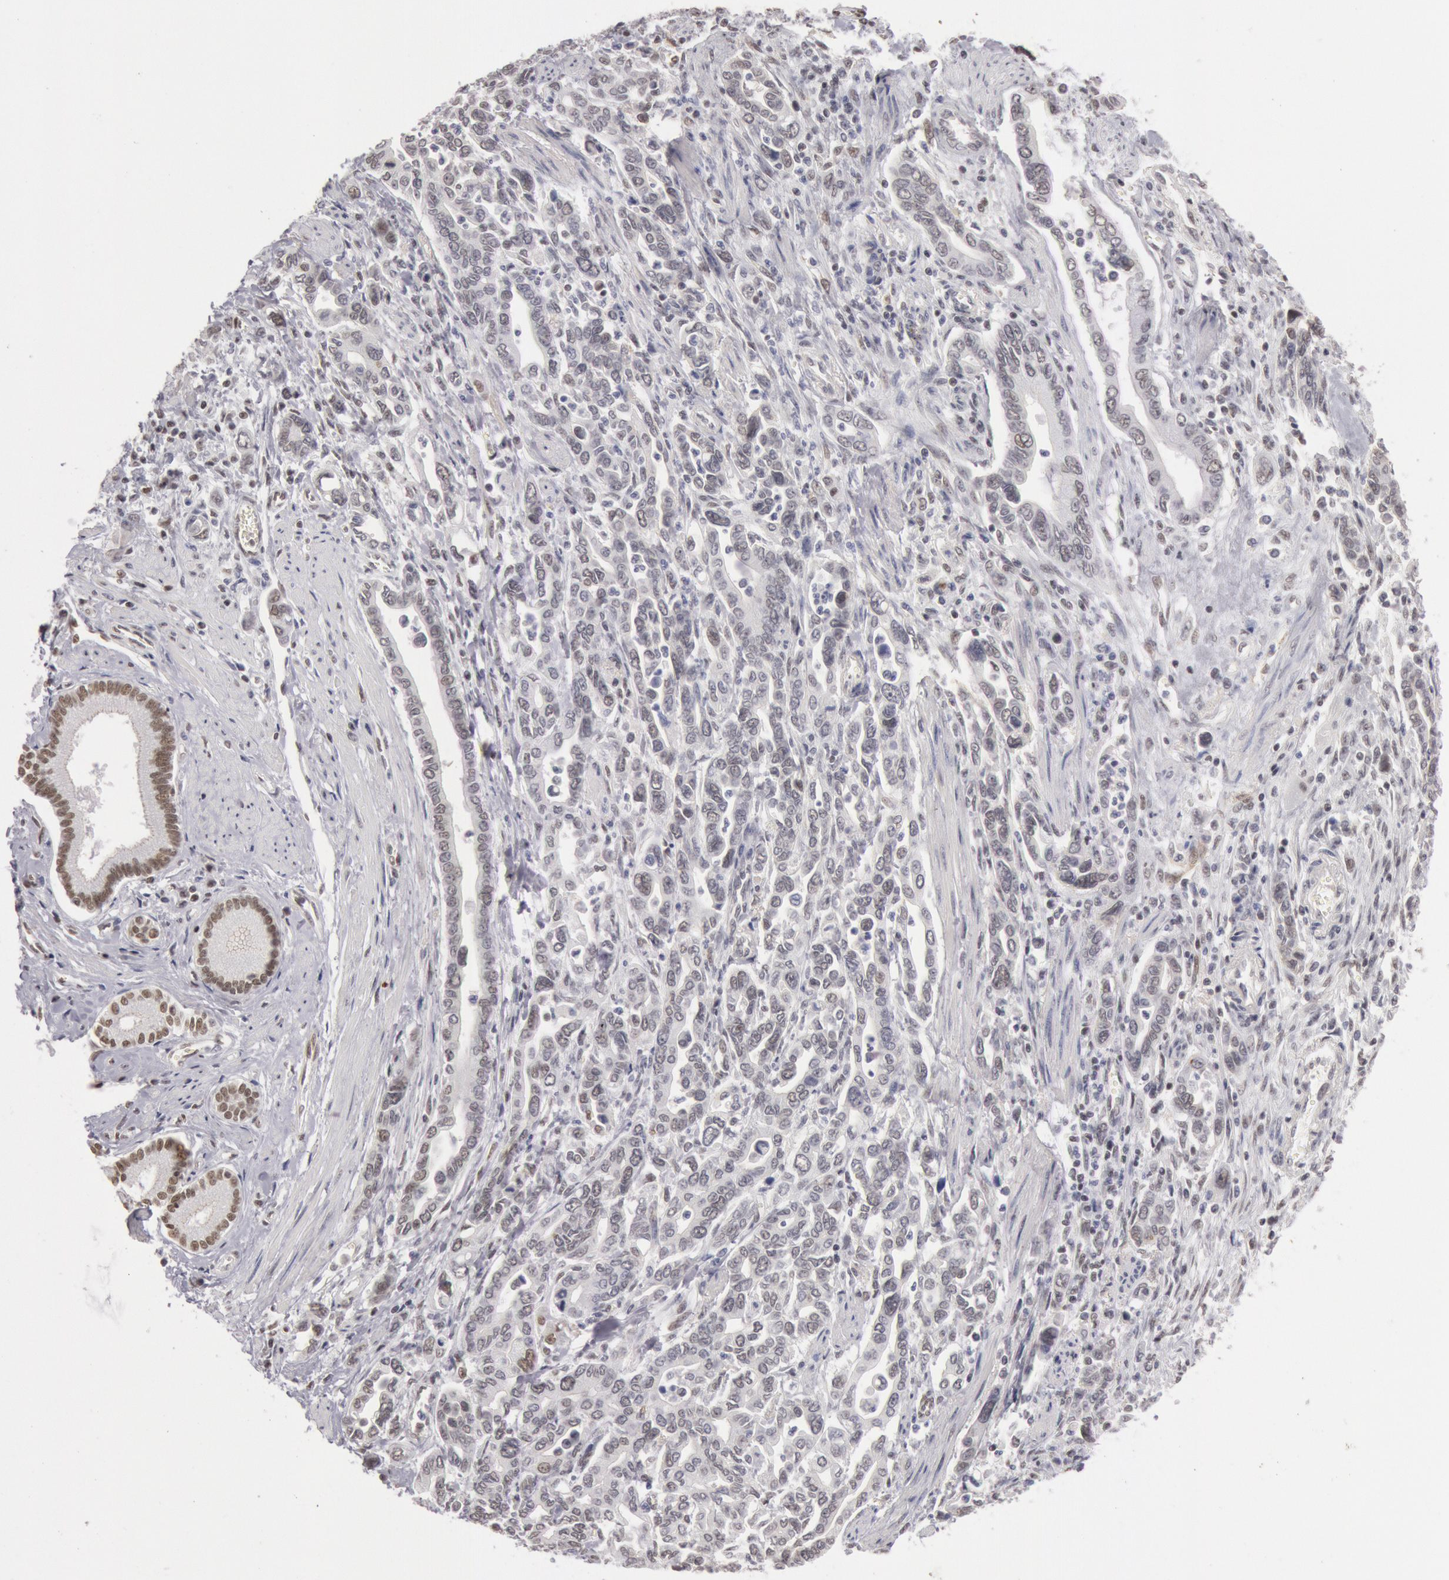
{"staining": {"intensity": "weak", "quantity": "25%-75%", "location": "nuclear"}, "tissue": "pancreatic cancer", "cell_type": "Tumor cells", "image_type": "cancer", "snomed": [{"axis": "morphology", "description": "Adenocarcinoma, NOS"}, {"axis": "topography", "description": "Pancreas"}], "caption": "A low amount of weak nuclear positivity is identified in about 25%-75% of tumor cells in adenocarcinoma (pancreatic) tissue. The protein of interest is stained brown, and the nuclei are stained in blue (DAB (3,3'-diaminobenzidine) IHC with brightfield microscopy, high magnification).", "gene": "ESS2", "patient": {"sex": "female", "age": 57}}